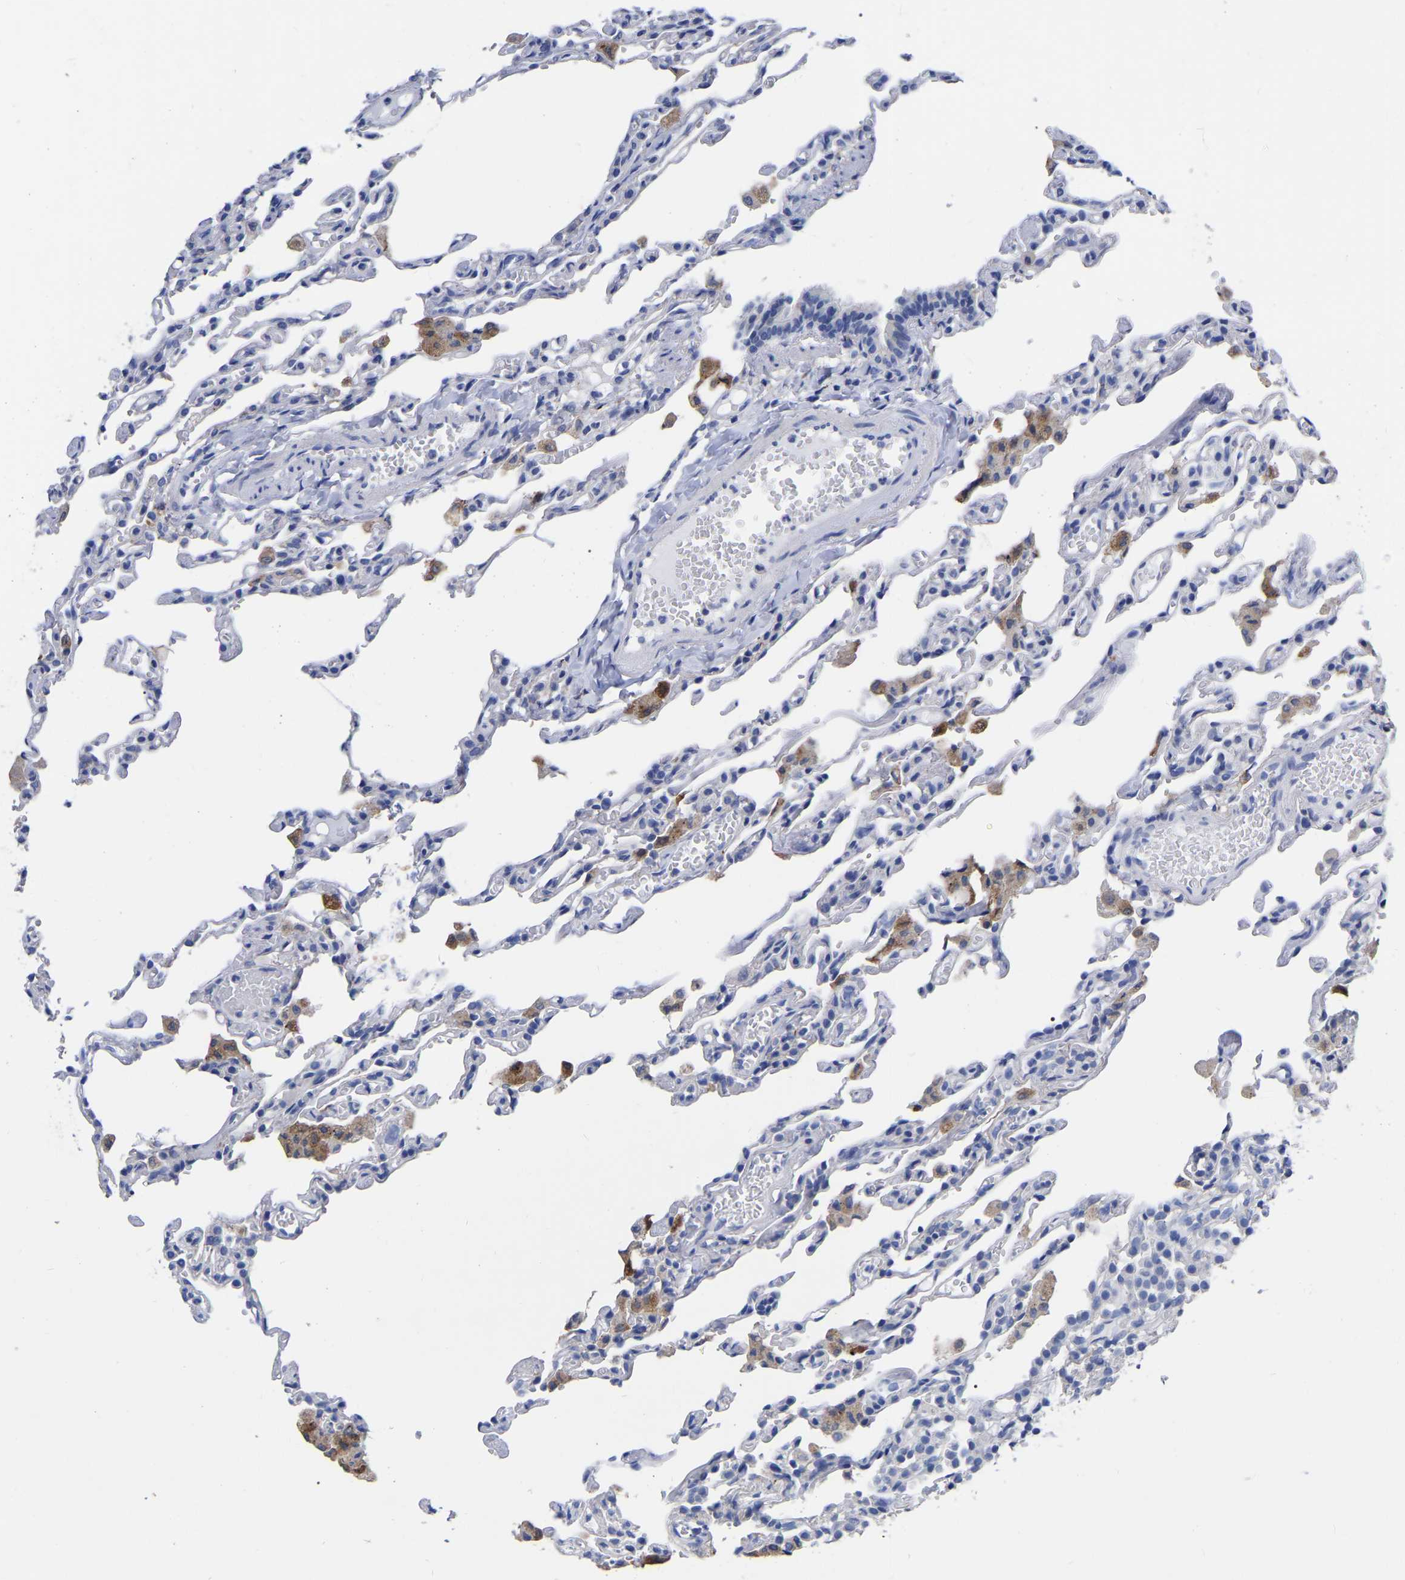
{"staining": {"intensity": "negative", "quantity": "none", "location": "none"}, "tissue": "lung", "cell_type": "Alveolar cells", "image_type": "normal", "snomed": [{"axis": "morphology", "description": "Normal tissue, NOS"}, {"axis": "topography", "description": "Lung"}], "caption": "IHC histopathology image of unremarkable lung: human lung stained with DAB displays no significant protein expression in alveolar cells.", "gene": "ANXA13", "patient": {"sex": "male", "age": 21}}